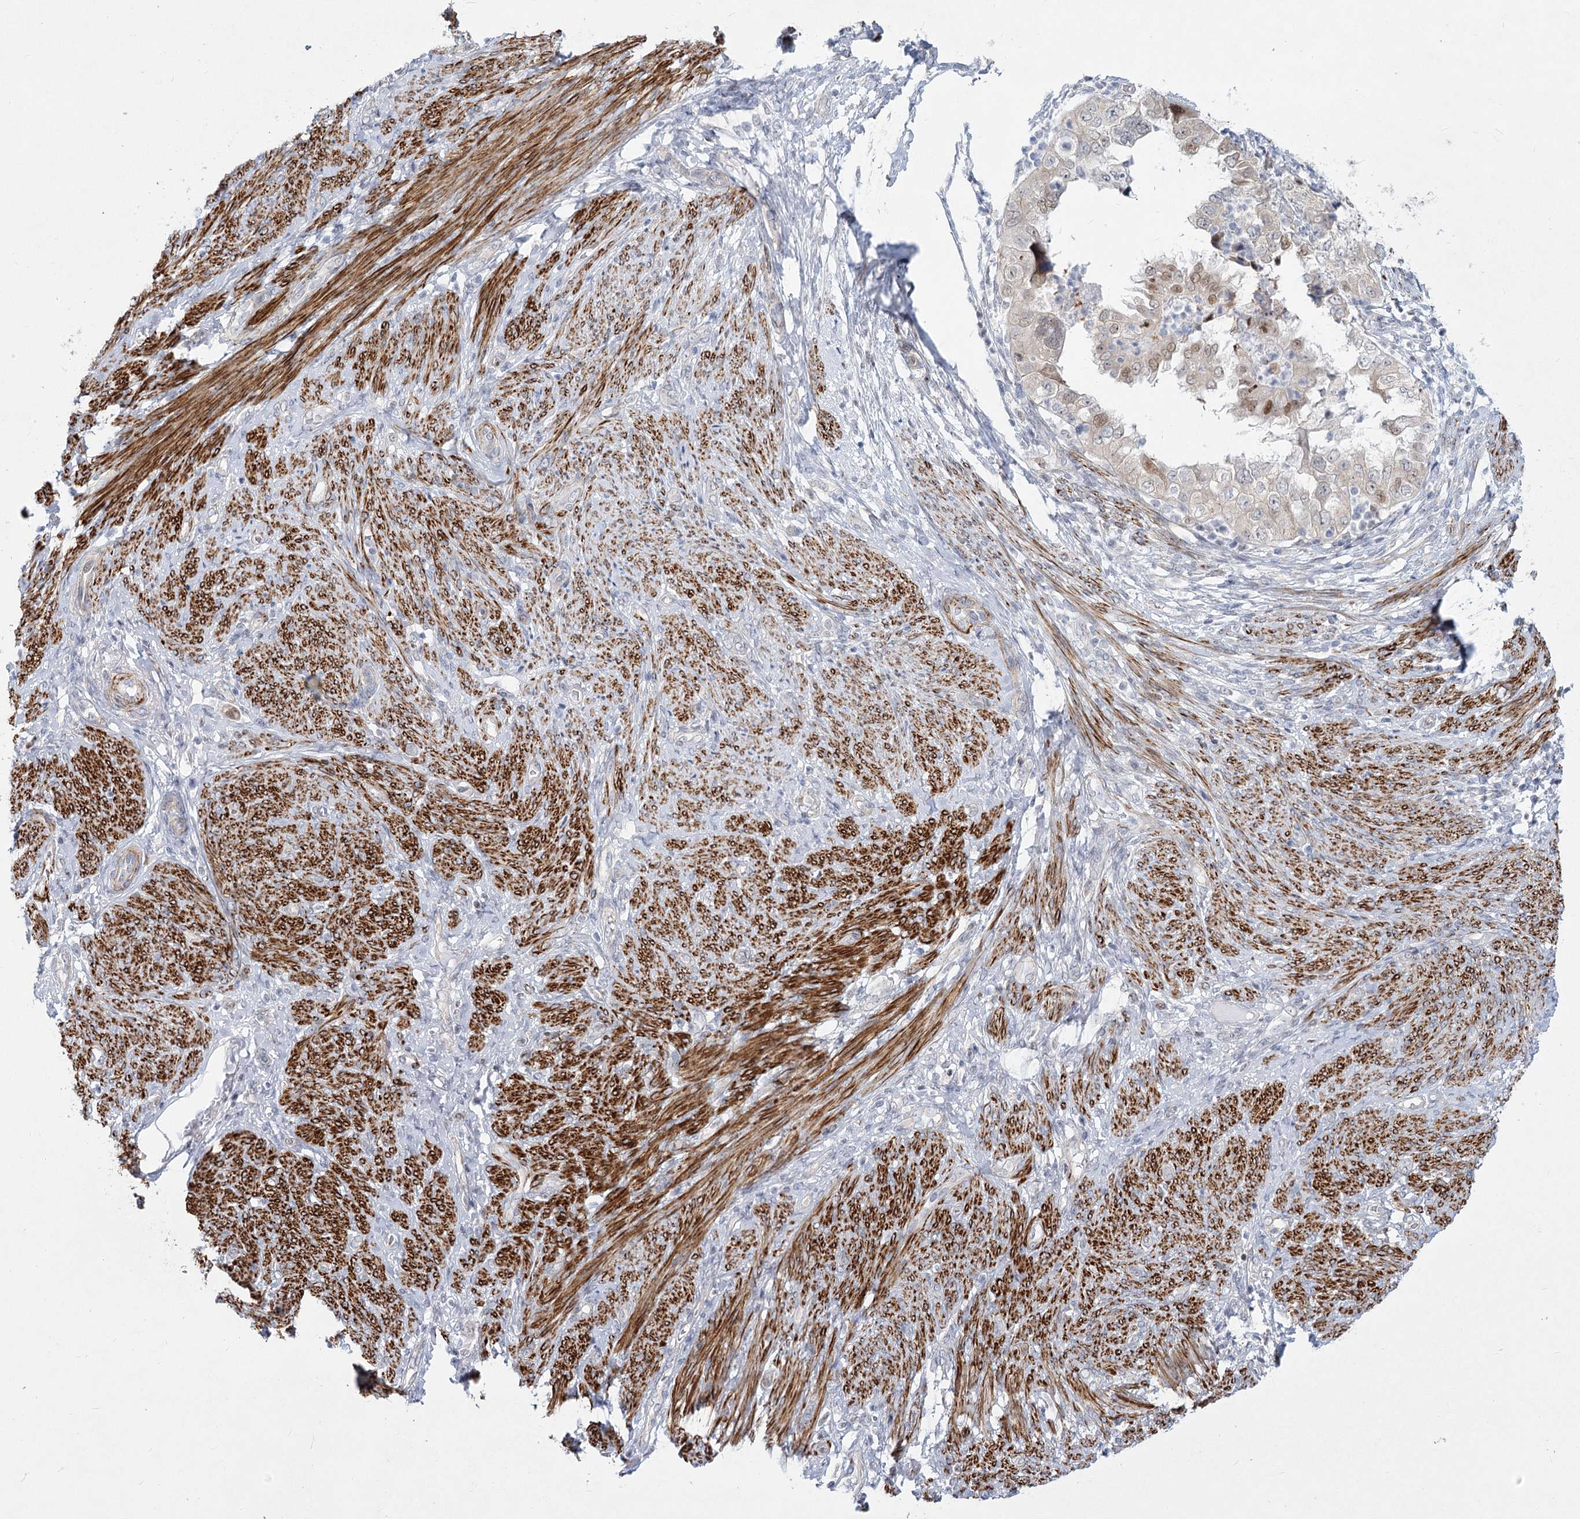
{"staining": {"intensity": "weak", "quantity": ">75%", "location": "nuclear"}, "tissue": "endometrial cancer", "cell_type": "Tumor cells", "image_type": "cancer", "snomed": [{"axis": "morphology", "description": "Adenocarcinoma, NOS"}, {"axis": "topography", "description": "Endometrium"}], "caption": "Protein staining of endometrial adenocarcinoma tissue displays weak nuclear staining in about >75% of tumor cells.", "gene": "ARSI", "patient": {"sex": "female", "age": 85}}